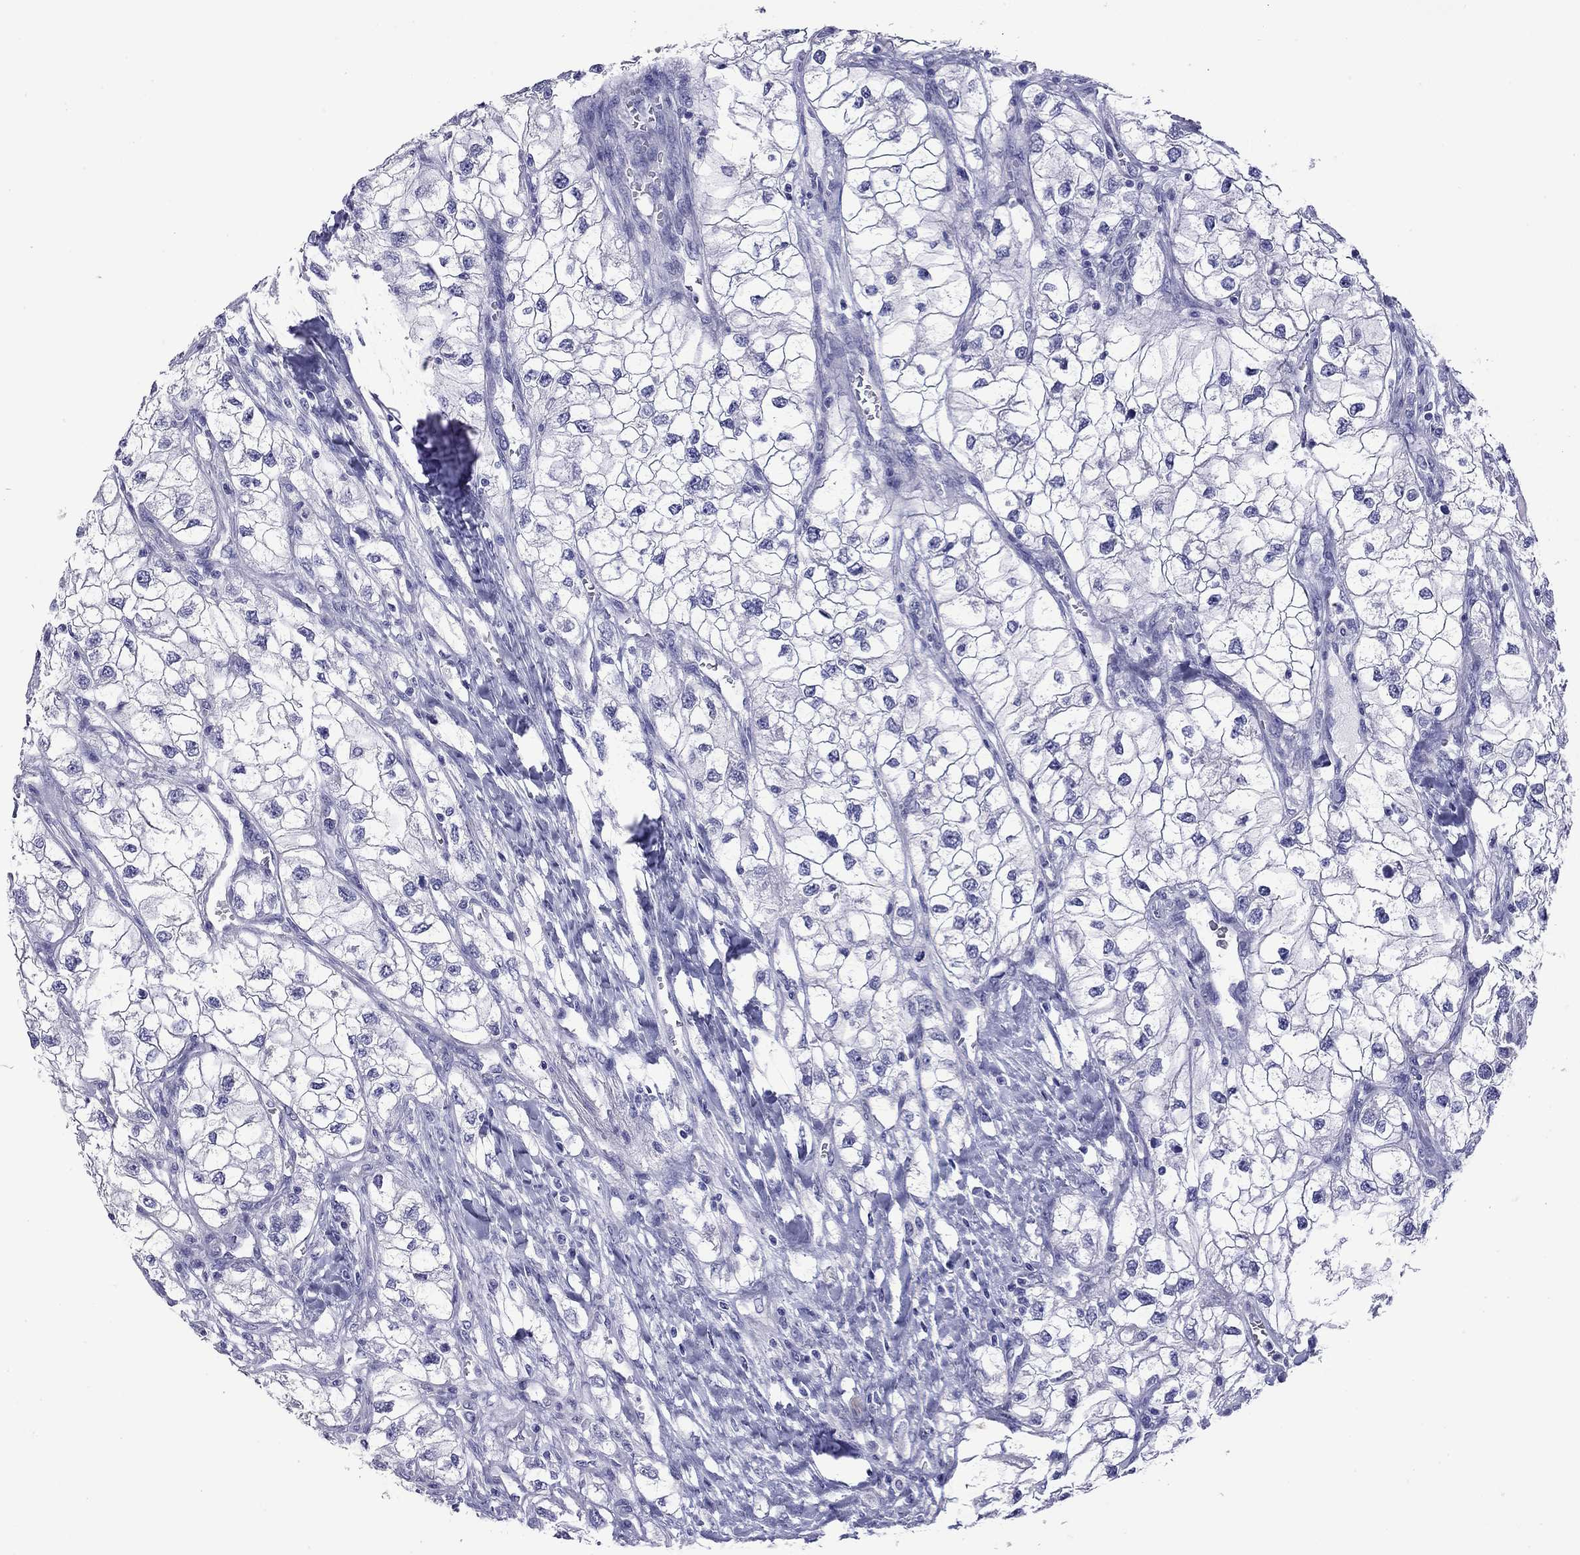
{"staining": {"intensity": "negative", "quantity": "none", "location": "none"}, "tissue": "renal cancer", "cell_type": "Tumor cells", "image_type": "cancer", "snomed": [{"axis": "morphology", "description": "Adenocarcinoma, NOS"}, {"axis": "topography", "description": "Kidney"}], "caption": "IHC of renal cancer shows no positivity in tumor cells.", "gene": "KIAA2012", "patient": {"sex": "male", "age": 59}}